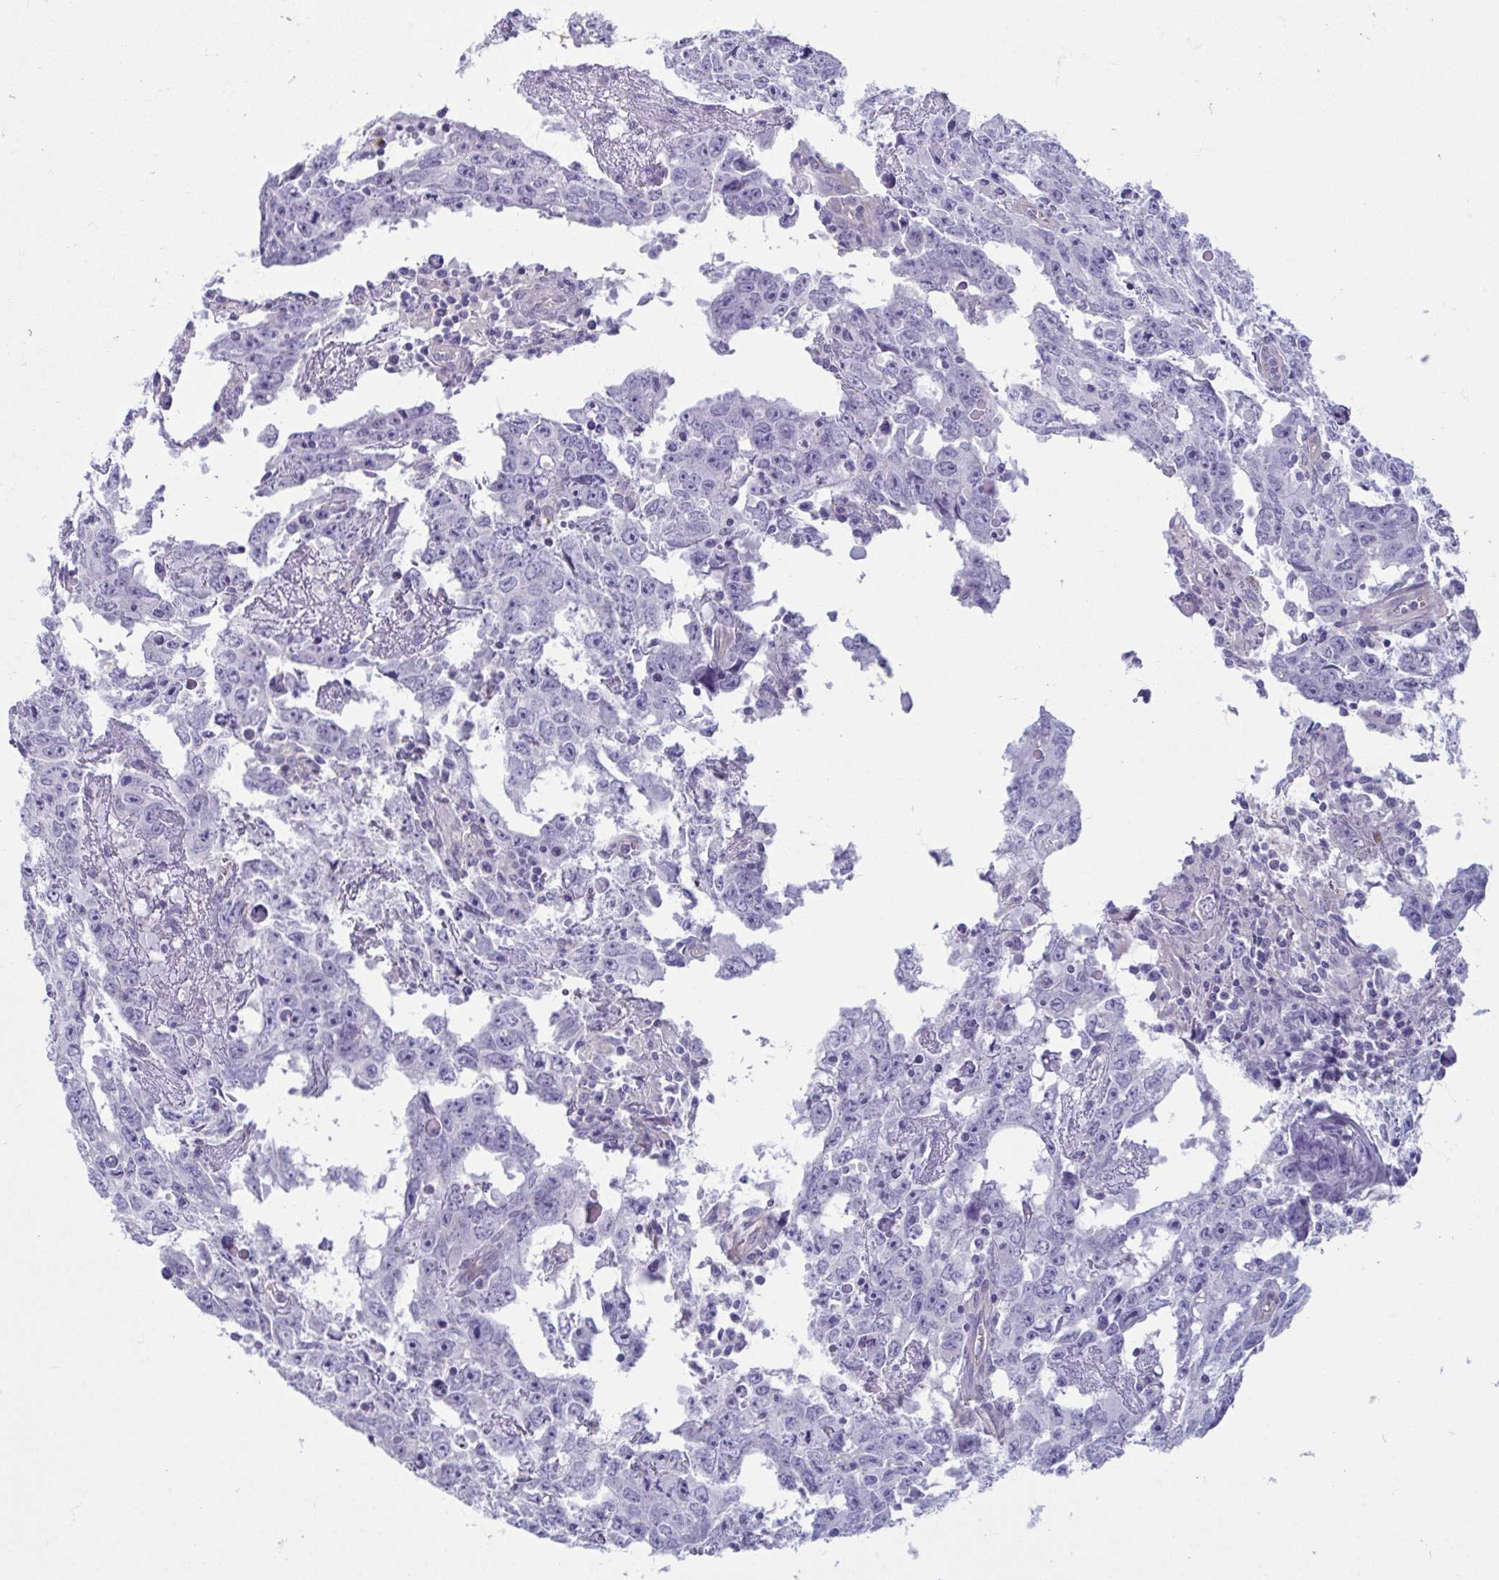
{"staining": {"intensity": "negative", "quantity": "none", "location": "none"}, "tissue": "testis cancer", "cell_type": "Tumor cells", "image_type": "cancer", "snomed": [{"axis": "morphology", "description": "Carcinoma, Embryonal, NOS"}, {"axis": "topography", "description": "Testis"}], "caption": "This is an IHC image of embryonal carcinoma (testis). There is no positivity in tumor cells.", "gene": "MORC4", "patient": {"sex": "male", "age": 22}}